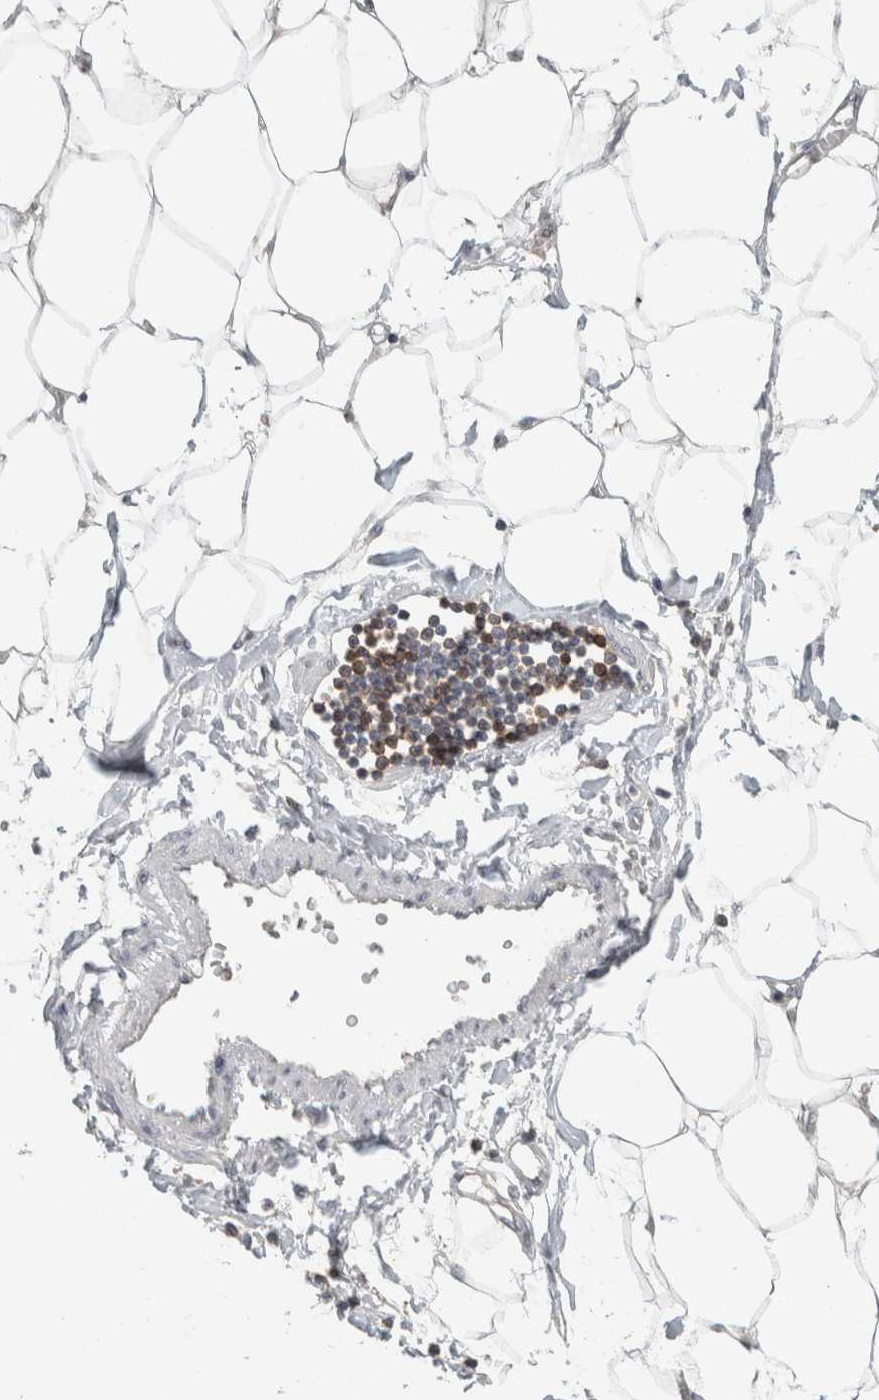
{"staining": {"intensity": "negative", "quantity": "none", "location": "none"}, "tissue": "adipose tissue", "cell_type": "Adipocytes", "image_type": "normal", "snomed": [{"axis": "morphology", "description": "Normal tissue, NOS"}, {"axis": "morphology", "description": "Adenocarcinoma, NOS"}, {"axis": "topography", "description": "Colon"}, {"axis": "topography", "description": "Peripheral nerve tissue"}], "caption": "The immunohistochemistry (IHC) photomicrograph has no significant expression in adipocytes of adipose tissue. The staining is performed using DAB (3,3'-diaminobenzidine) brown chromogen with nuclei counter-stained in using hematoxylin.", "gene": "TRAT1", "patient": {"sex": "male", "age": 14}}